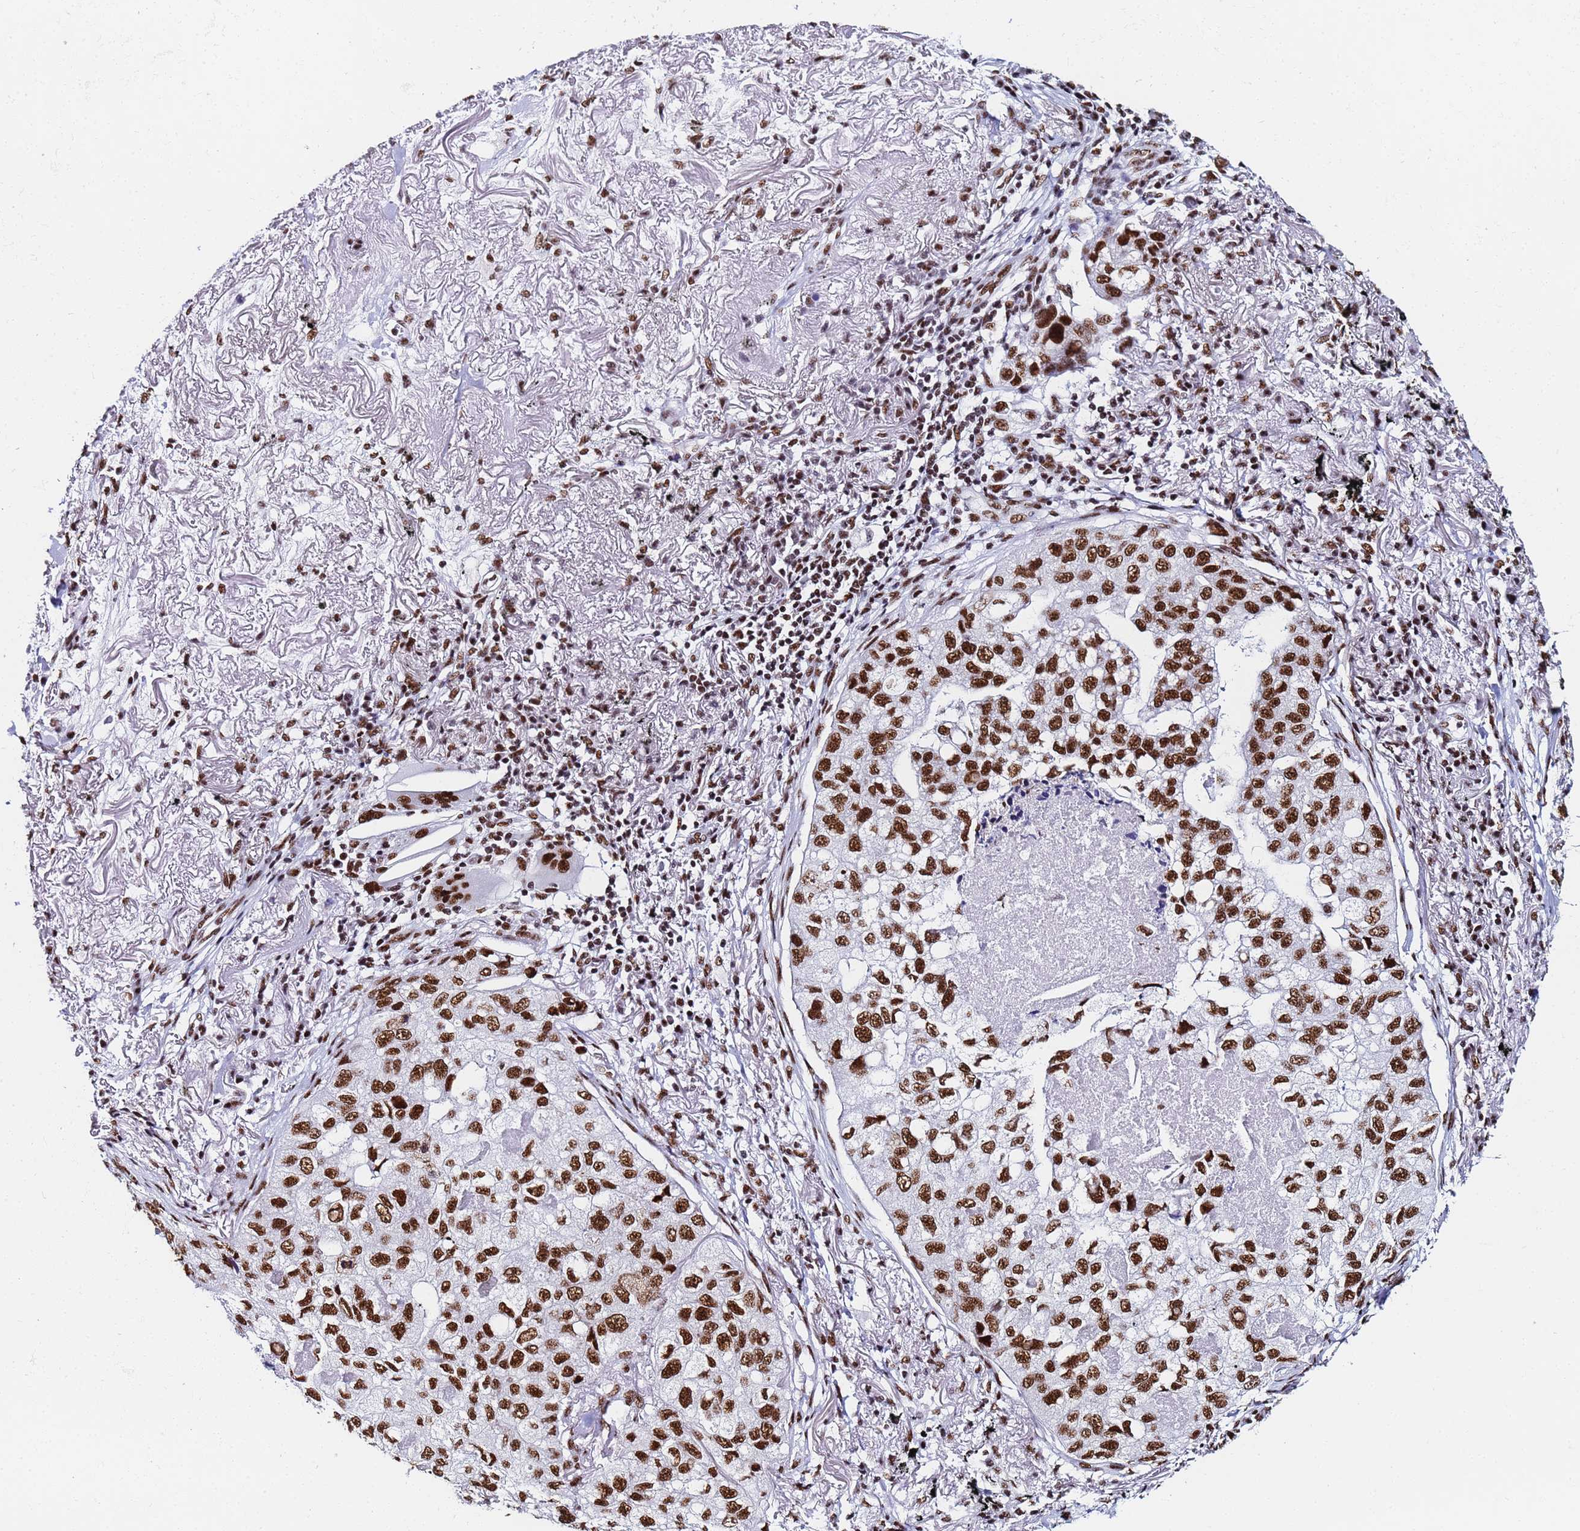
{"staining": {"intensity": "strong", "quantity": ">75%", "location": "nuclear"}, "tissue": "lung cancer", "cell_type": "Tumor cells", "image_type": "cancer", "snomed": [{"axis": "morphology", "description": "Adenocarcinoma, NOS"}, {"axis": "topography", "description": "Lung"}], "caption": "Adenocarcinoma (lung) stained for a protein (brown) exhibits strong nuclear positive positivity in approximately >75% of tumor cells.", "gene": "SNRPA1", "patient": {"sex": "male", "age": 65}}